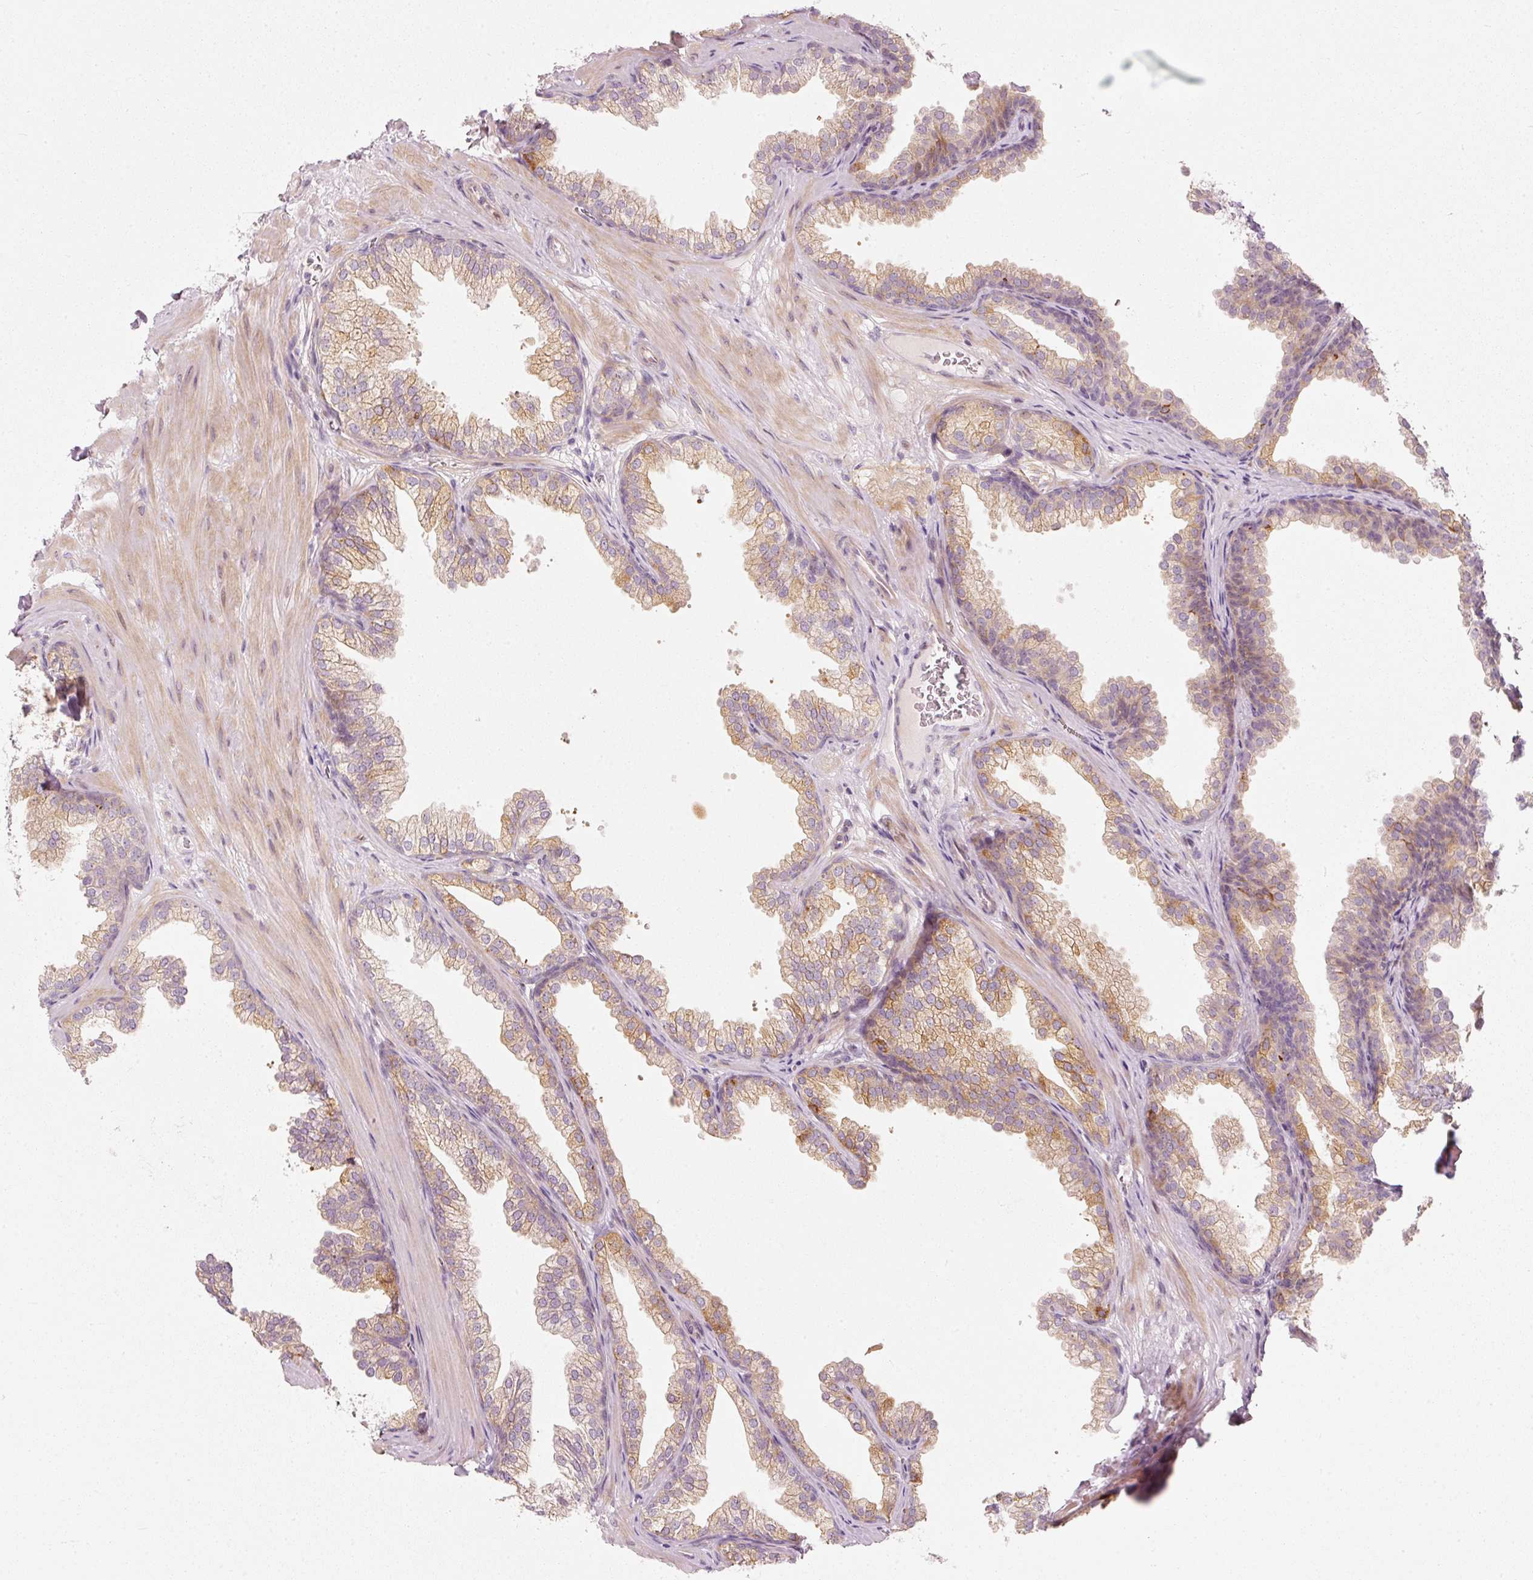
{"staining": {"intensity": "moderate", "quantity": "25%-75%", "location": "cytoplasmic/membranous"}, "tissue": "prostate", "cell_type": "Glandular cells", "image_type": "normal", "snomed": [{"axis": "morphology", "description": "Normal tissue, NOS"}, {"axis": "topography", "description": "Prostate"}], "caption": "Benign prostate exhibits moderate cytoplasmic/membranous expression in about 25%-75% of glandular cells.", "gene": "SLC20A1", "patient": {"sex": "male", "age": 37}}